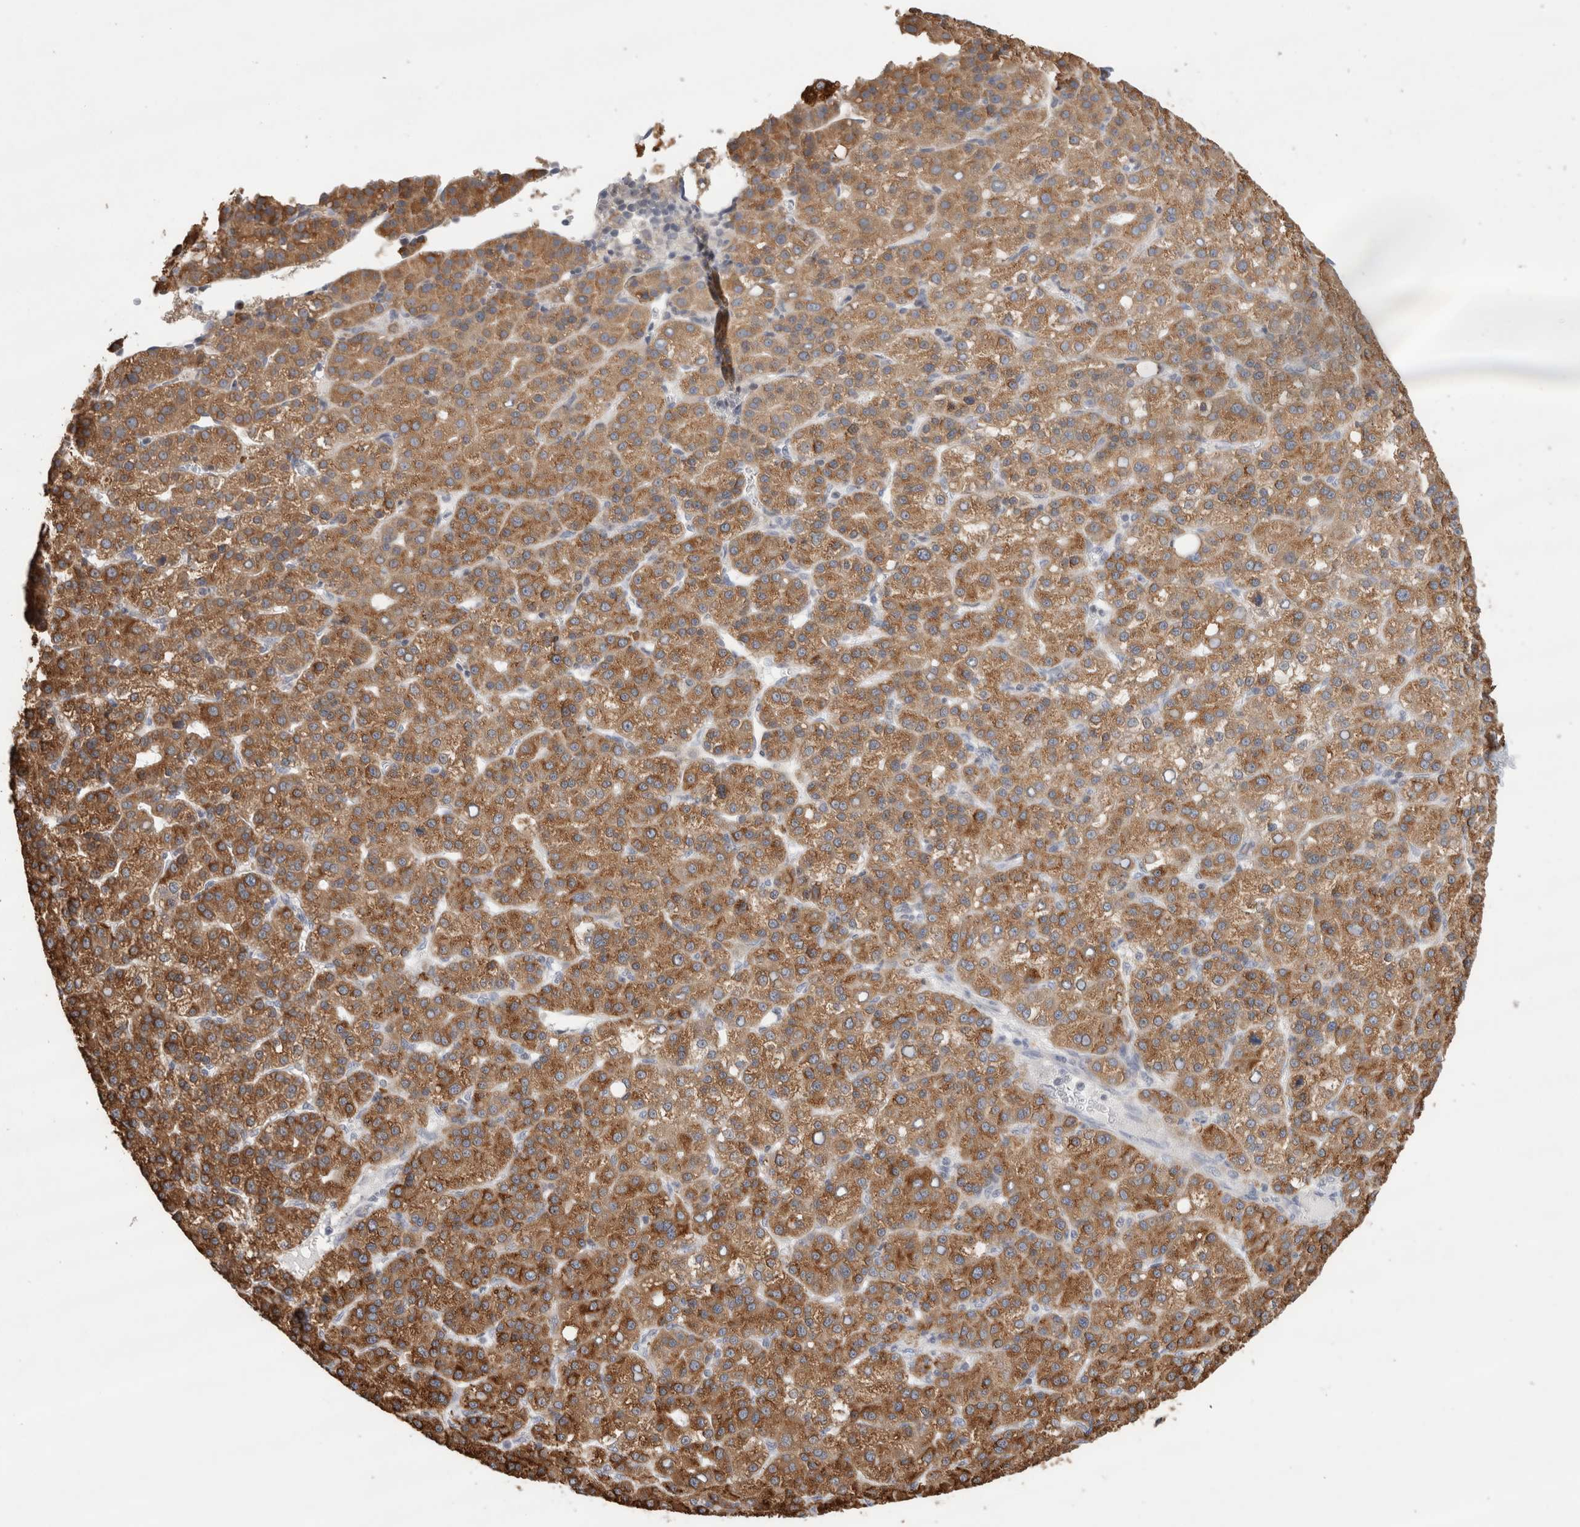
{"staining": {"intensity": "strong", "quantity": ">75%", "location": "cytoplasmic/membranous"}, "tissue": "liver cancer", "cell_type": "Tumor cells", "image_type": "cancer", "snomed": [{"axis": "morphology", "description": "Carcinoma, Hepatocellular, NOS"}, {"axis": "topography", "description": "Liver"}], "caption": "DAB (3,3'-diaminobenzidine) immunohistochemical staining of human hepatocellular carcinoma (liver) shows strong cytoplasmic/membranous protein positivity in approximately >75% of tumor cells.", "gene": "SYTL5", "patient": {"sex": "female", "age": 58}}